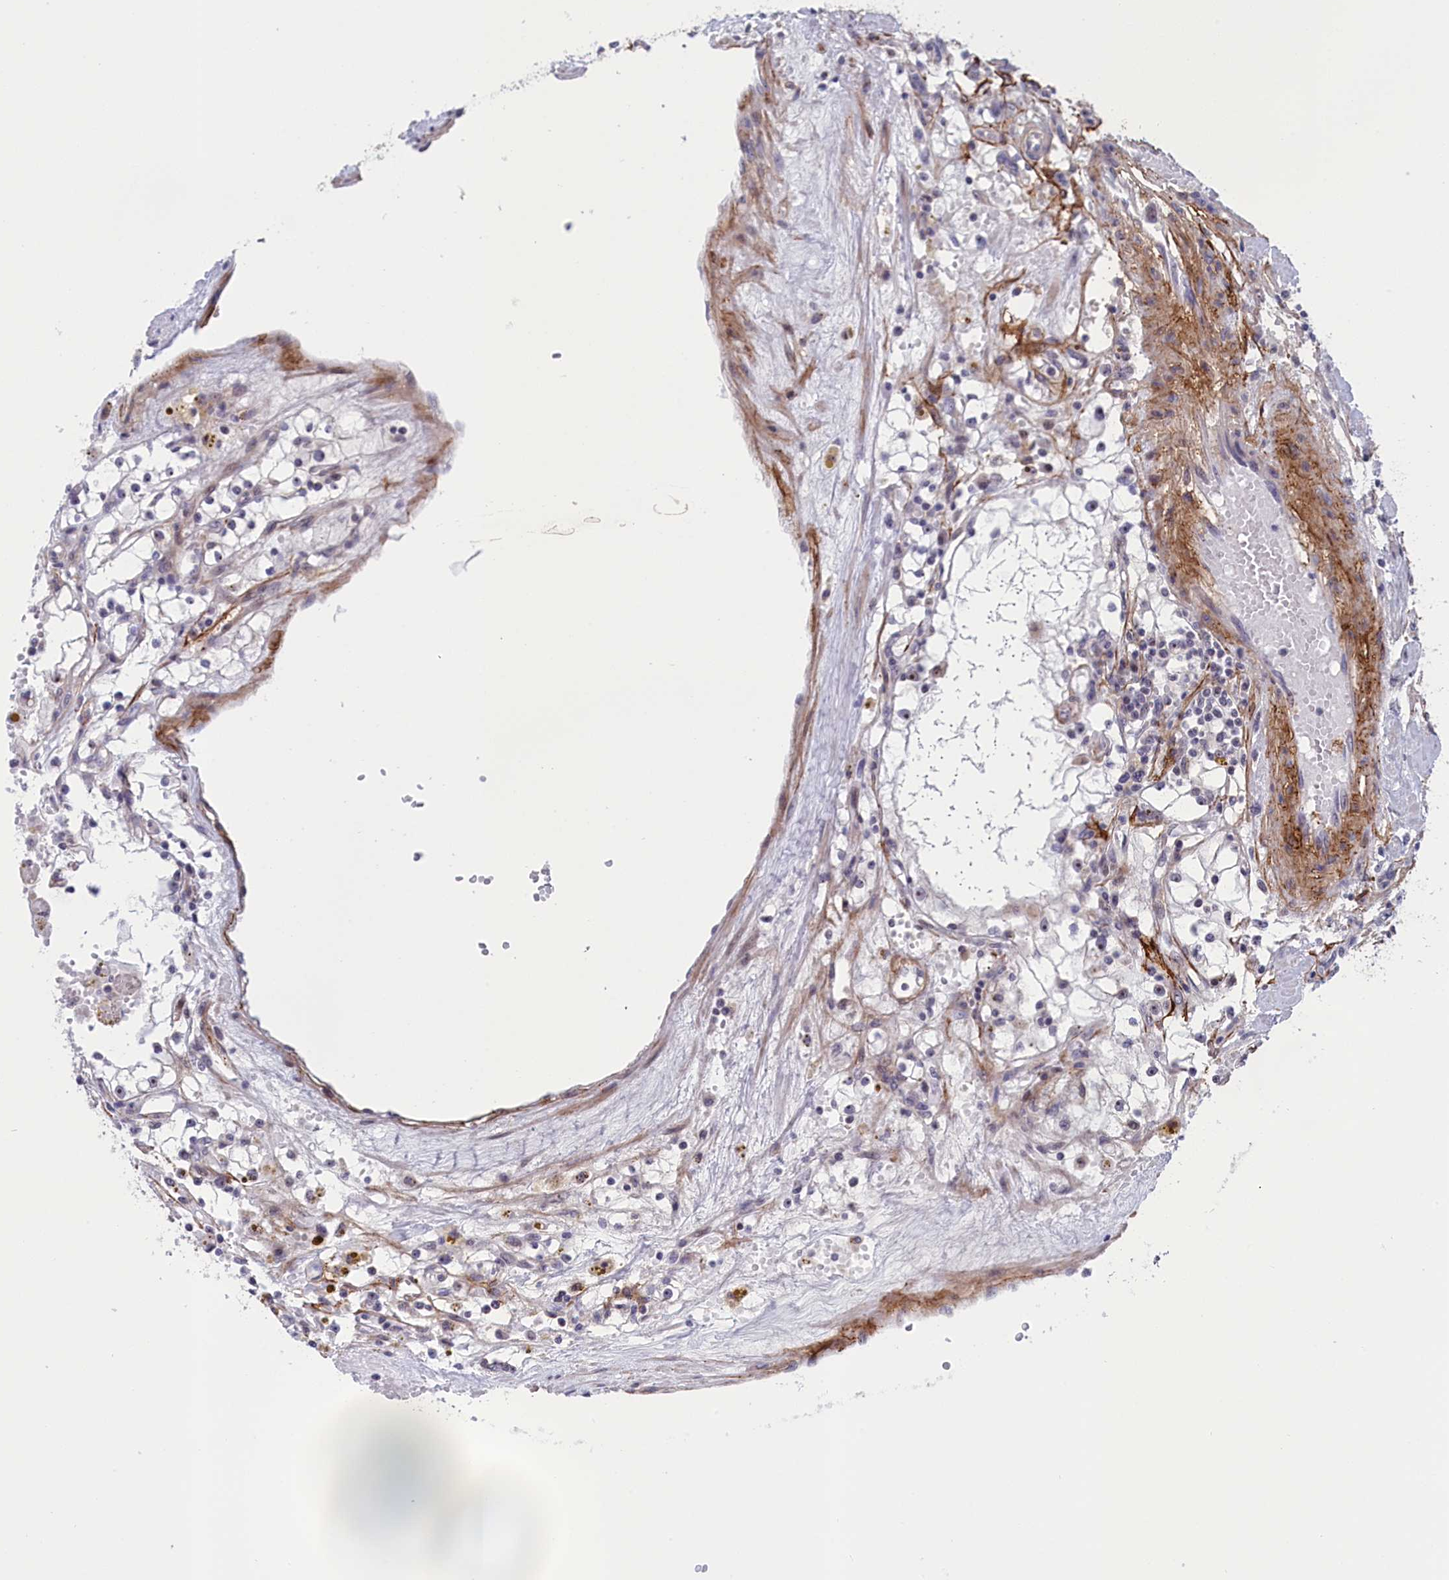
{"staining": {"intensity": "negative", "quantity": "none", "location": "none"}, "tissue": "renal cancer", "cell_type": "Tumor cells", "image_type": "cancer", "snomed": [{"axis": "morphology", "description": "Adenocarcinoma, NOS"}, {"axis": "topography", "description": "Kidney"}], "caption": "Tumor cells show no significant positivity in renal cancer.", "gene": "PPAN", "patient": {"sex": "male", "age": 56}}